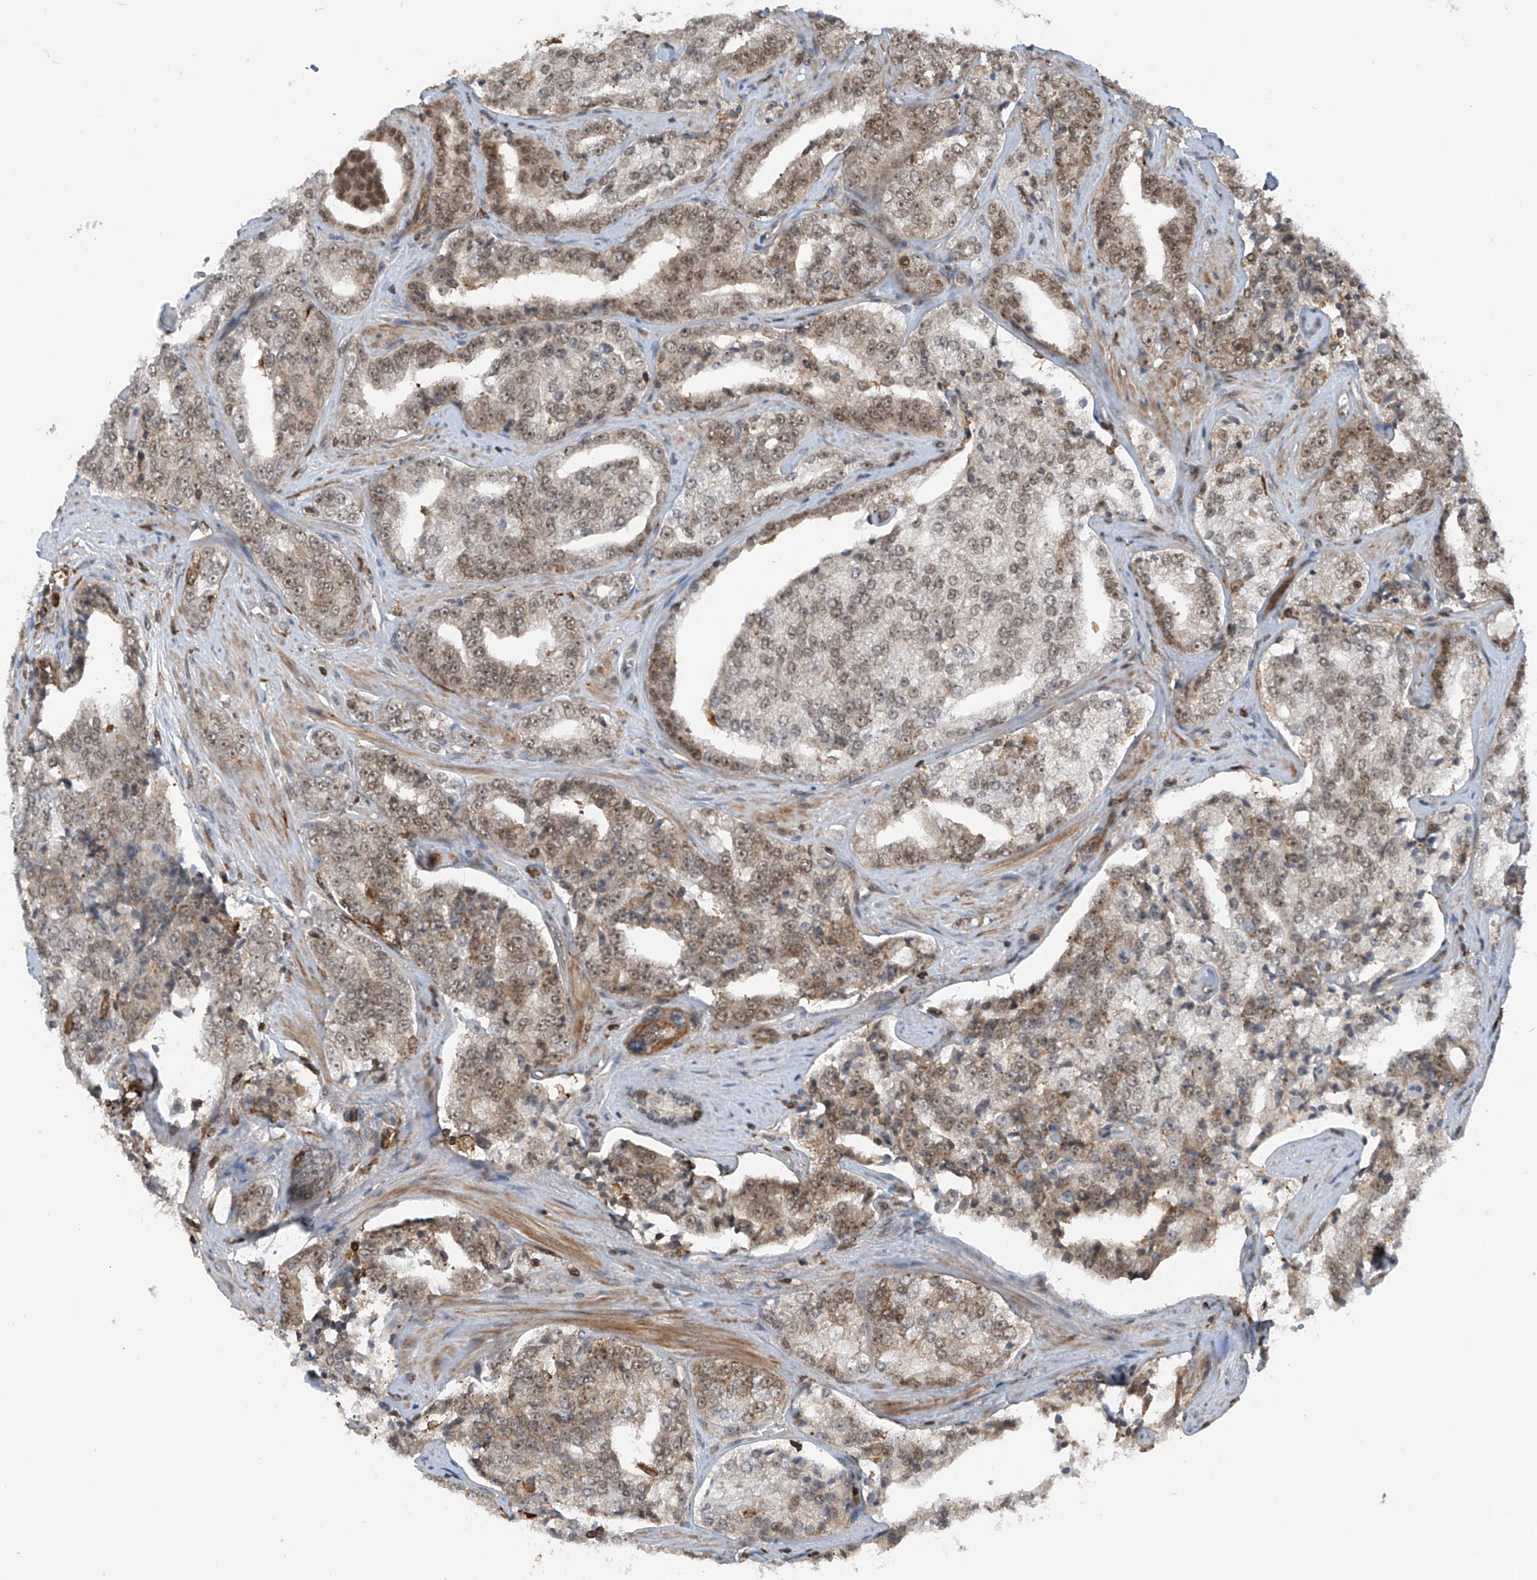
{"staining": {"intensity": "moderate", "quantity": "<25%", "location": "cytoplasmic/membranous,nuclear"}, "tissue": "prostate cancer", "cell_type": "Tumor cells", "image_type": "cancer", "snomed": [{"axis": "morphology", "description": "Adenocarcinoma, High grade"}, {"axis": "topography", "description": "Prostate"}], "caption": "Tumor cells demonstrate low levels of moderate cytoplasmic/membranous and nuclear staining in about <25% of cells in prostate cancer.", "gene": "REPIN1", "patient": {"sex": "male", "age": 71}}